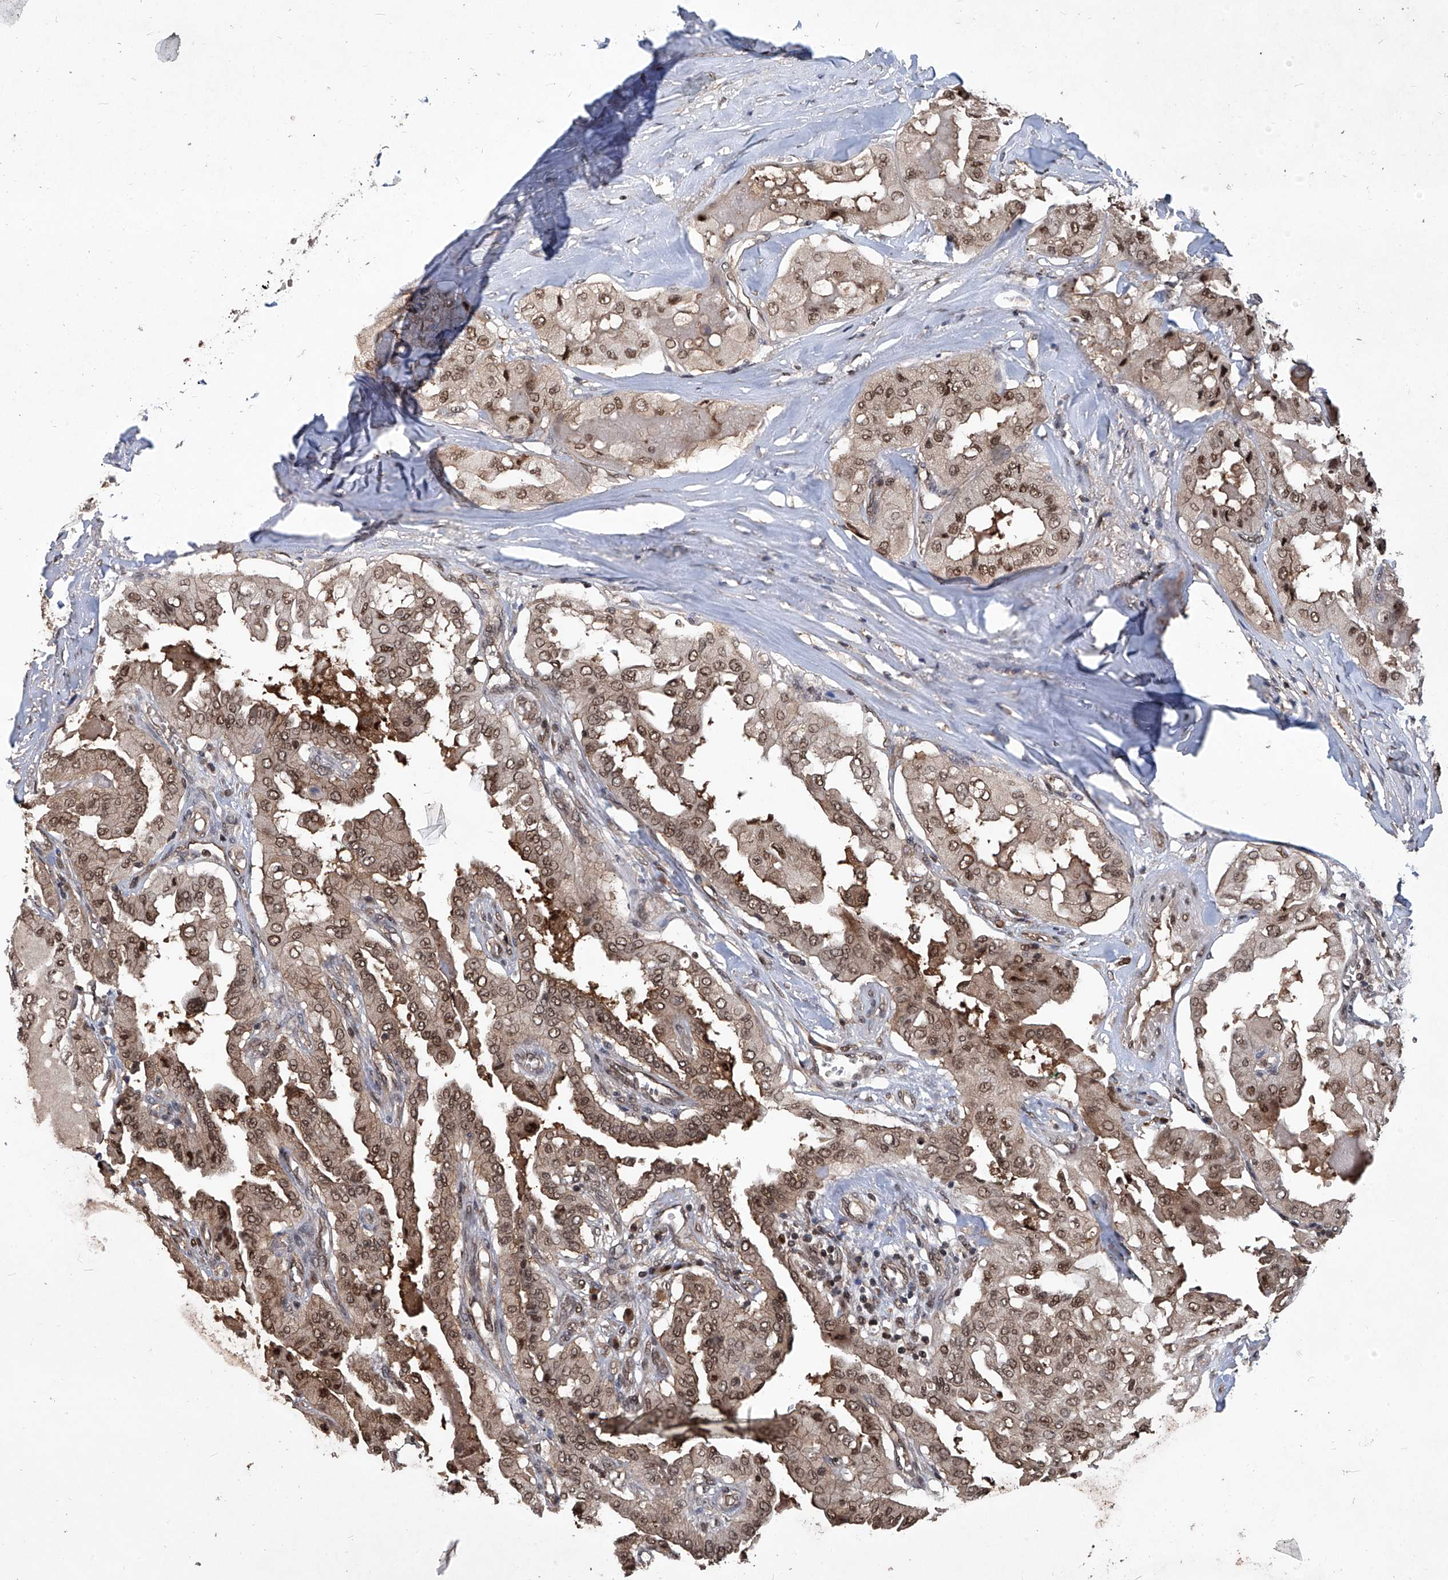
{"staining": {"intensity": "moderate", "quantity": ">75%", "location": "cytoplasmic/membranous,nuclear"}, "tissue": "thyroid cancer", "cell_type": "Tumor cells", "image_type": "cancer", "snomed": [{"axis": "morphology", "description": "Papillary adenocarcinoma, NOS"}, {"axis": "topography", "description": "Thyroid gland"}], "caption": "Thyroid papillary adenocarcinoma stained with a brown dye reveals moderate cytoplasmic/membranous and nuclear positive positivity in approximately >75% of tumor cells.", "gene": "PSMB1", "patient": {"sex": "female", "age": 59}}